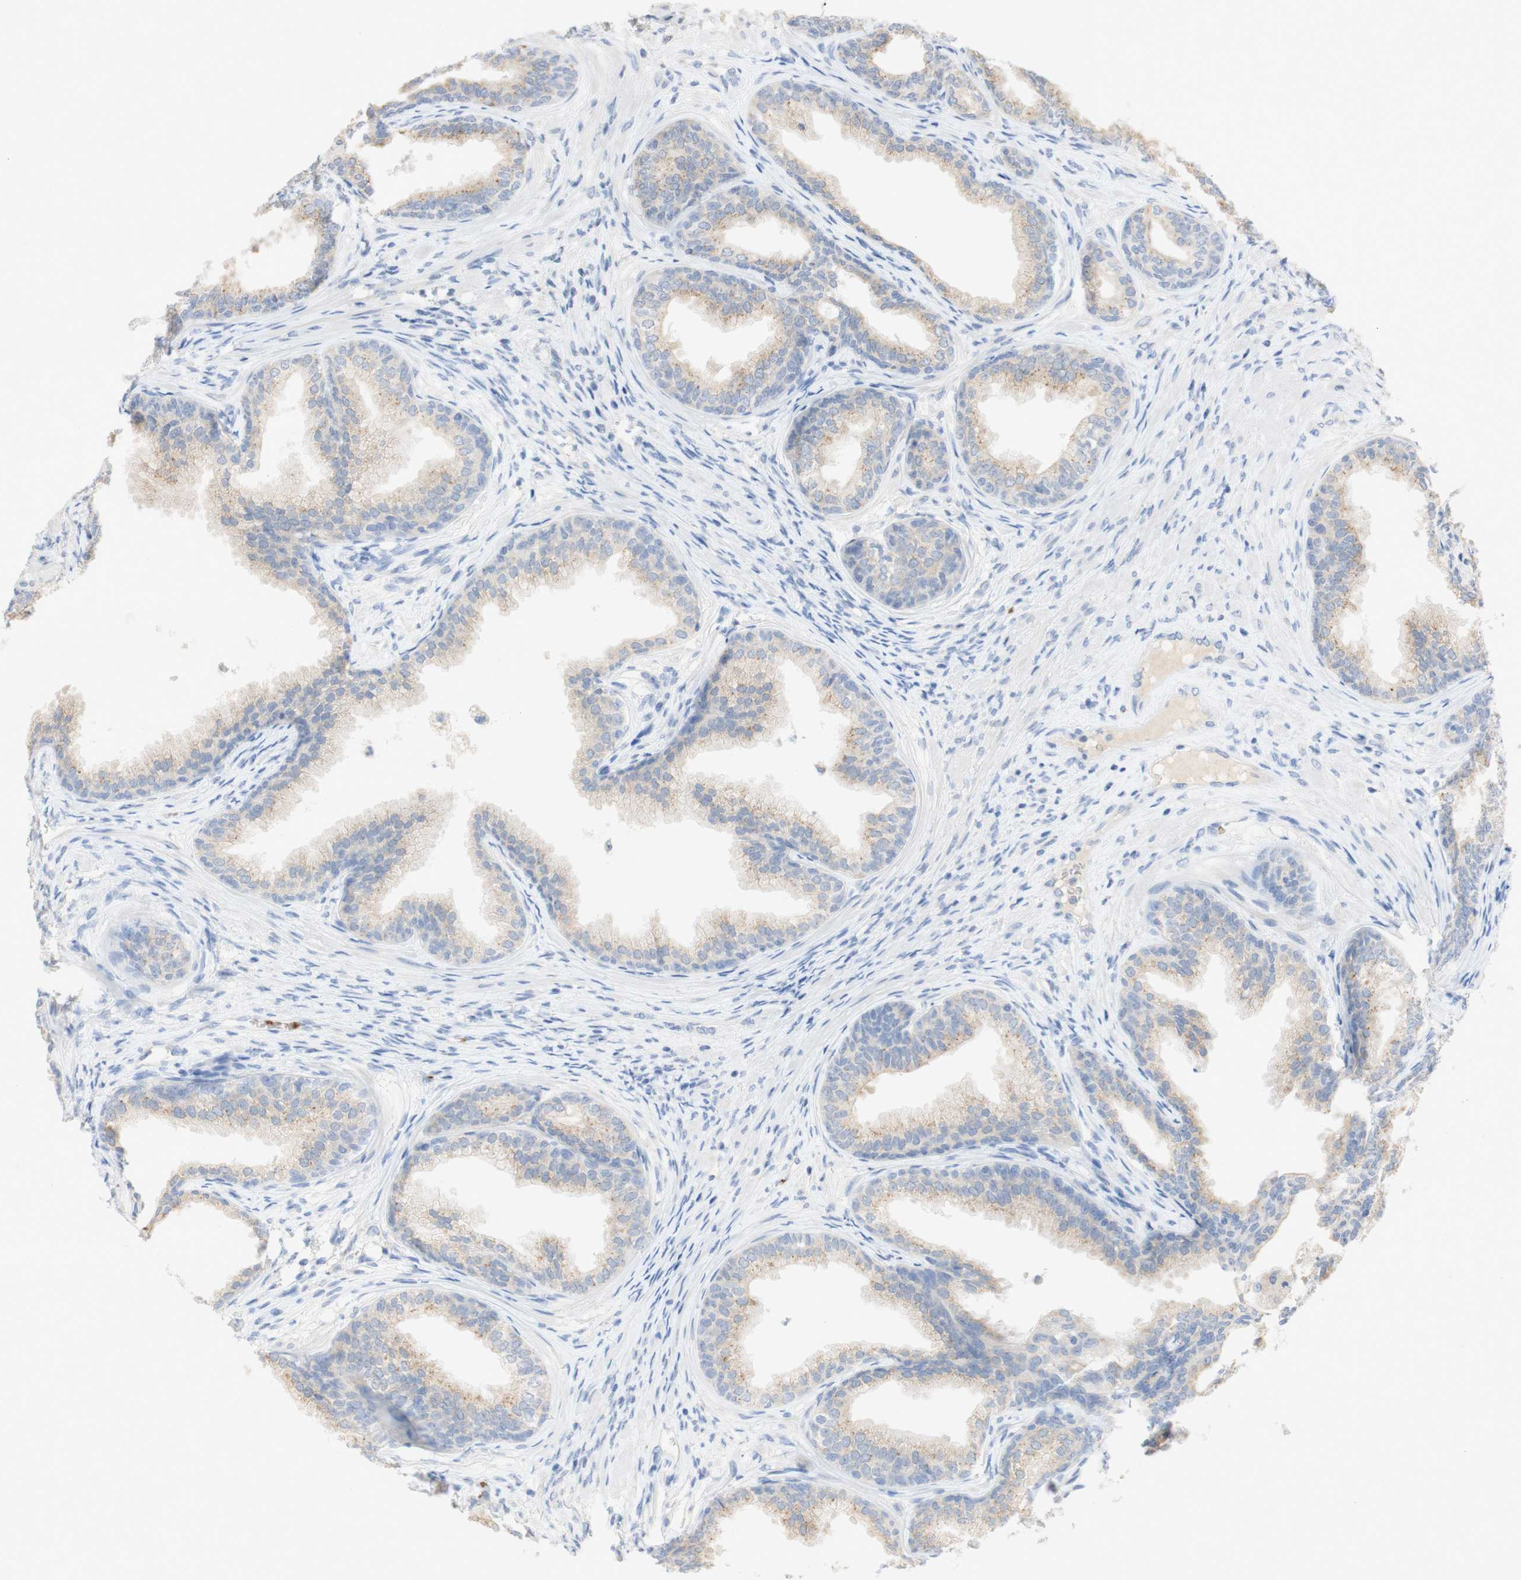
{"staining": {"intensity": "weak", "quantity": "<25%", "location": "cytoplasmic/membranous"}, "tissue": "prostate", "cell_type": "Glandular cells", "image_type": "normal", "snomed": [{"axis": "morphology", "description": "Normal tissue, NOS"}, {"axis": "topography", "description": "Prostate"}], "caption": "Glandular cells are negative for protein expression in normal human prostate. (IHC, brightfield microscopy, high magnification).", "gene": "EPO", "patient": {"sex": "male", "age": 76}}